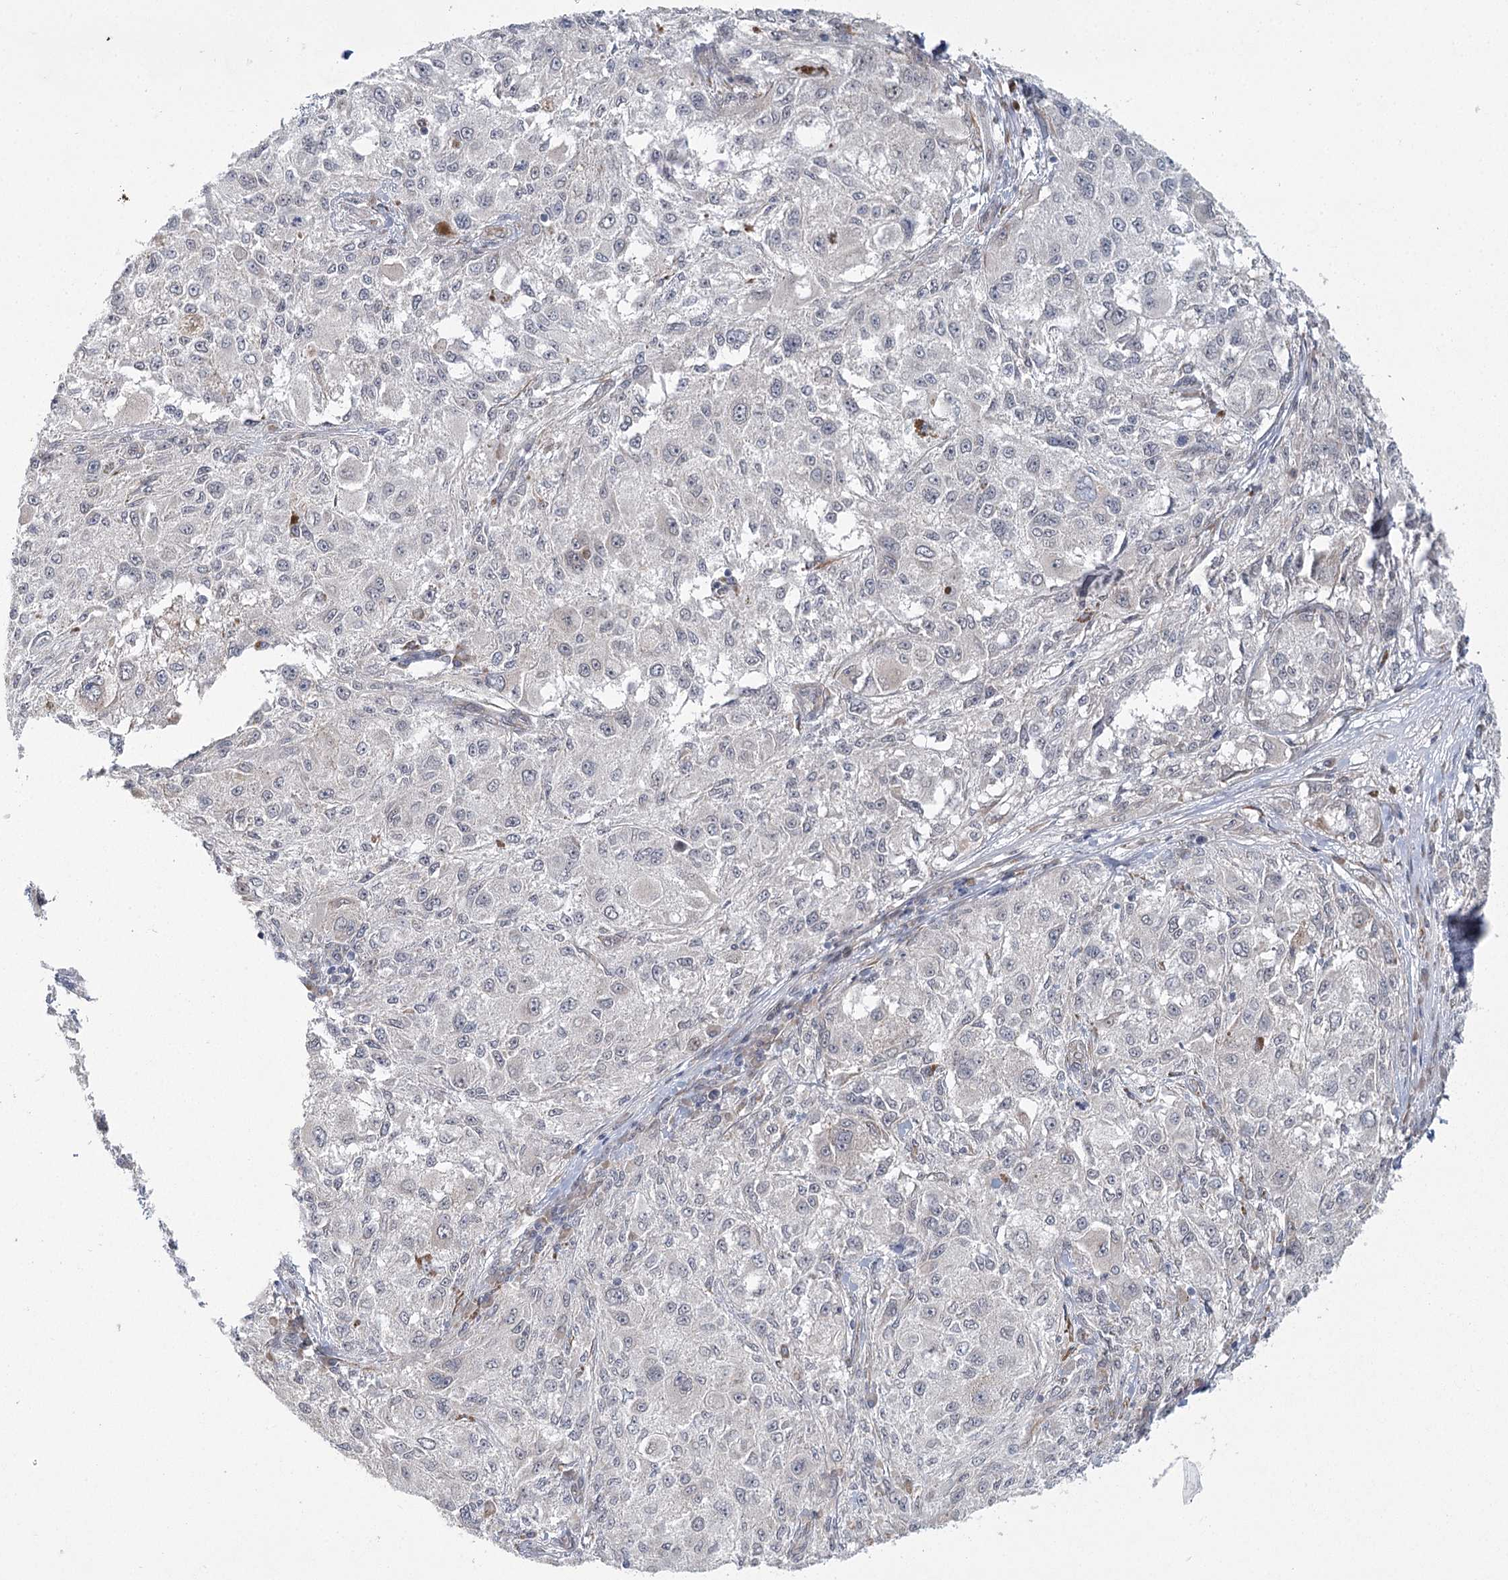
{"staining": {"intensity": "negative", "quantity": "none", "location": "none"}, "tissue": "melanoma", "cell_type": "Tumor cells", "image_type": "cancer", "snomed": [{"axis": "morphology", "description": "Necrosis, NOS"}, {"axis": "morphology", "description": "Malignant melanoma, NOS"}, {"axis": "topography", "description": "Skin"}], "caption": "Micrograph shows no protein expression in tumor cells of melanoma tissue. The staining is performed using DAB brown chromogen with nuclei counter-stained in using hematoxylin.", "gene": "MED28", "patient": {"sex": "female", "age": 87}}